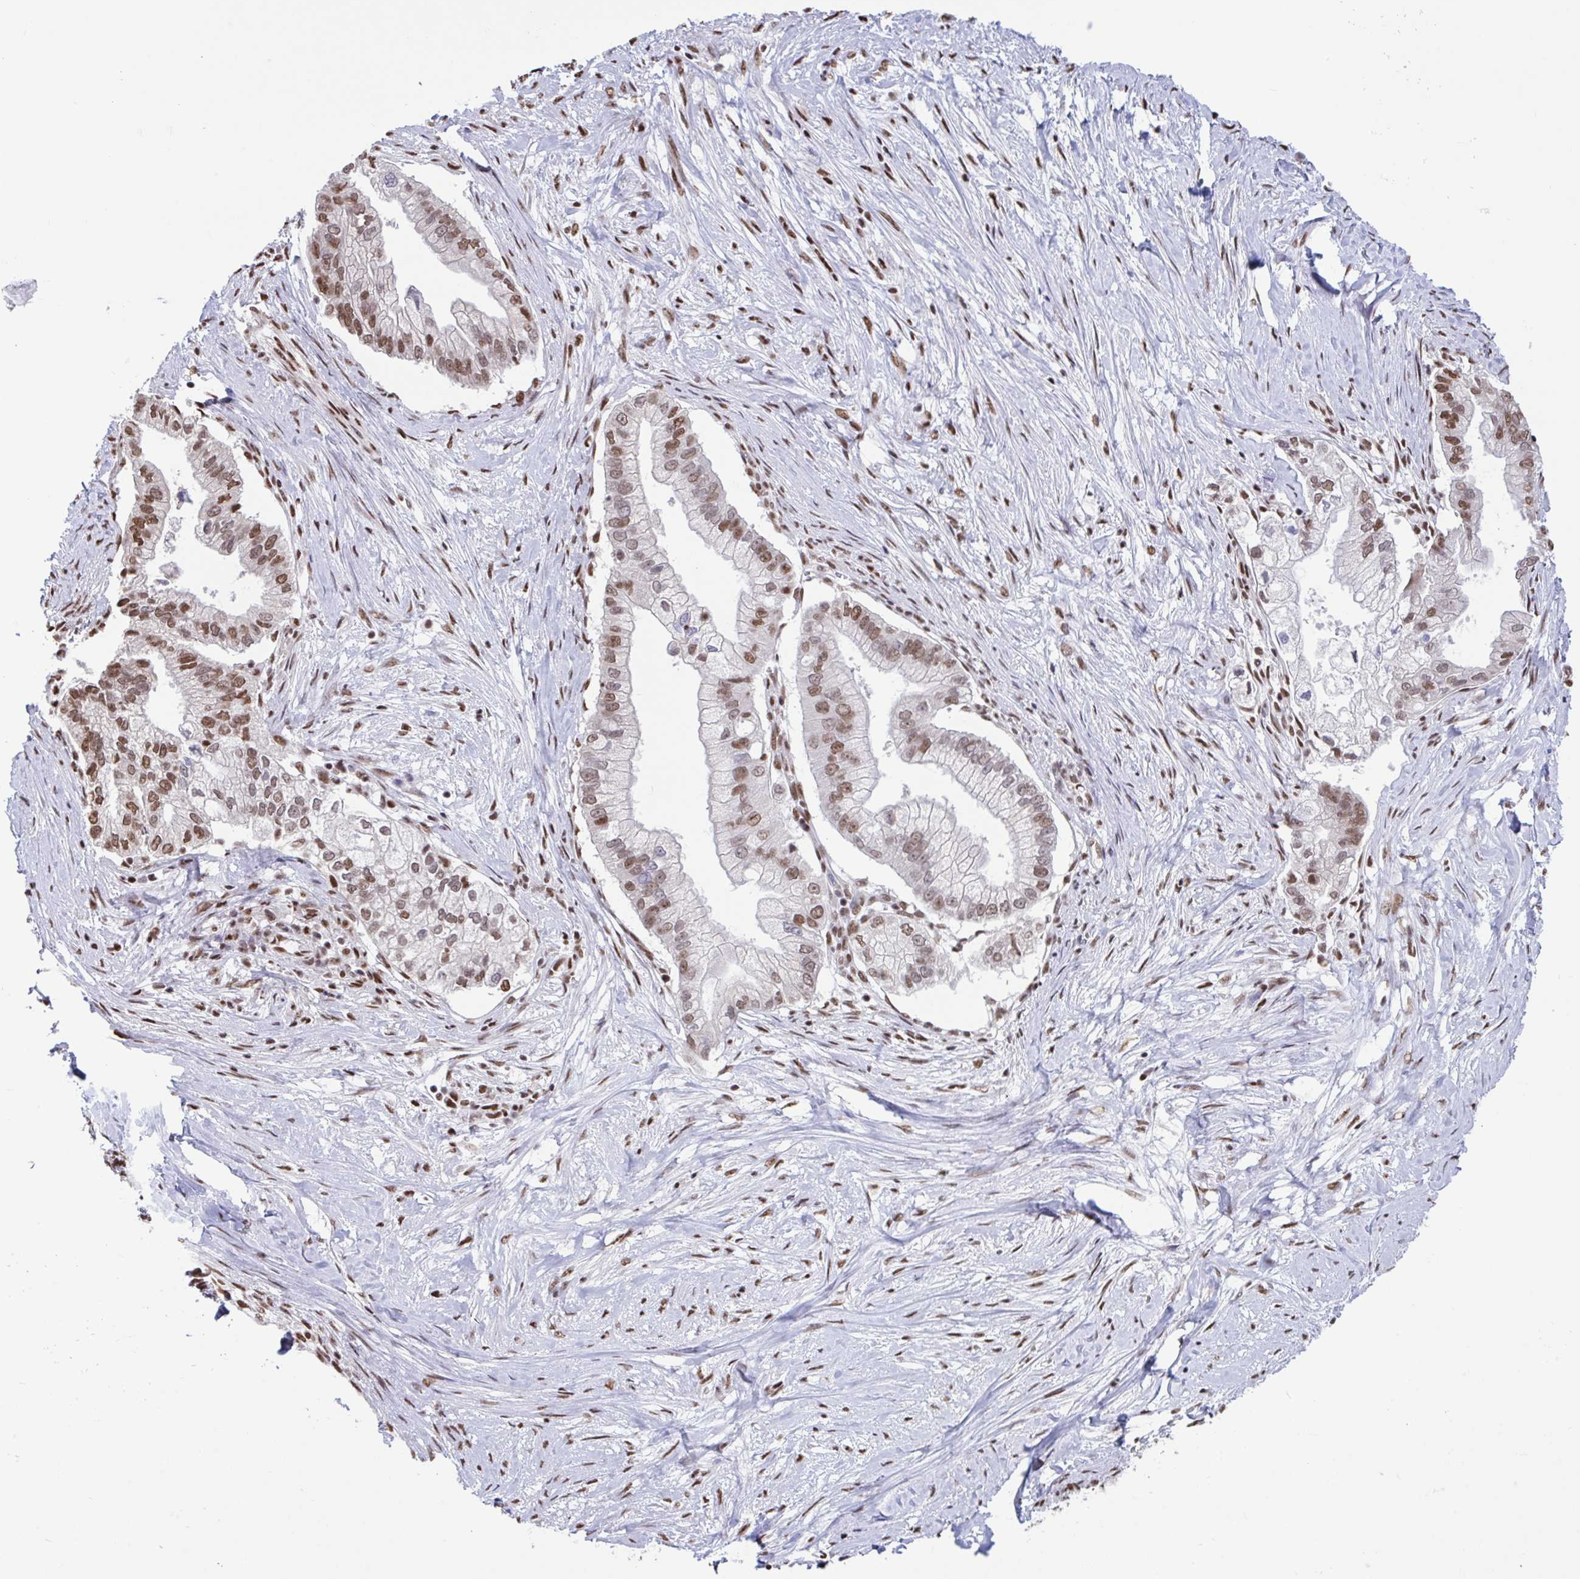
{"staining": {"intensity": "moderate", "quantity": ">75%", "location": "nuclear"}, "tissue": "pancreatic cancer", "cell_type": "Tumor cells", "image_type": "cancer", "snomed": [{"axis": "morphology", "description": "Adenocarcinoma, NOS"}, {"axis": "topography", "description": "Pancreas"}], "caption": "Moderate nuclear positivity is seen in about >75% of tumor cells in adenocarcinoma (pancreatic).", "gene": "HNRNPDL", "patient": {"sex": "male", "age": 70}}